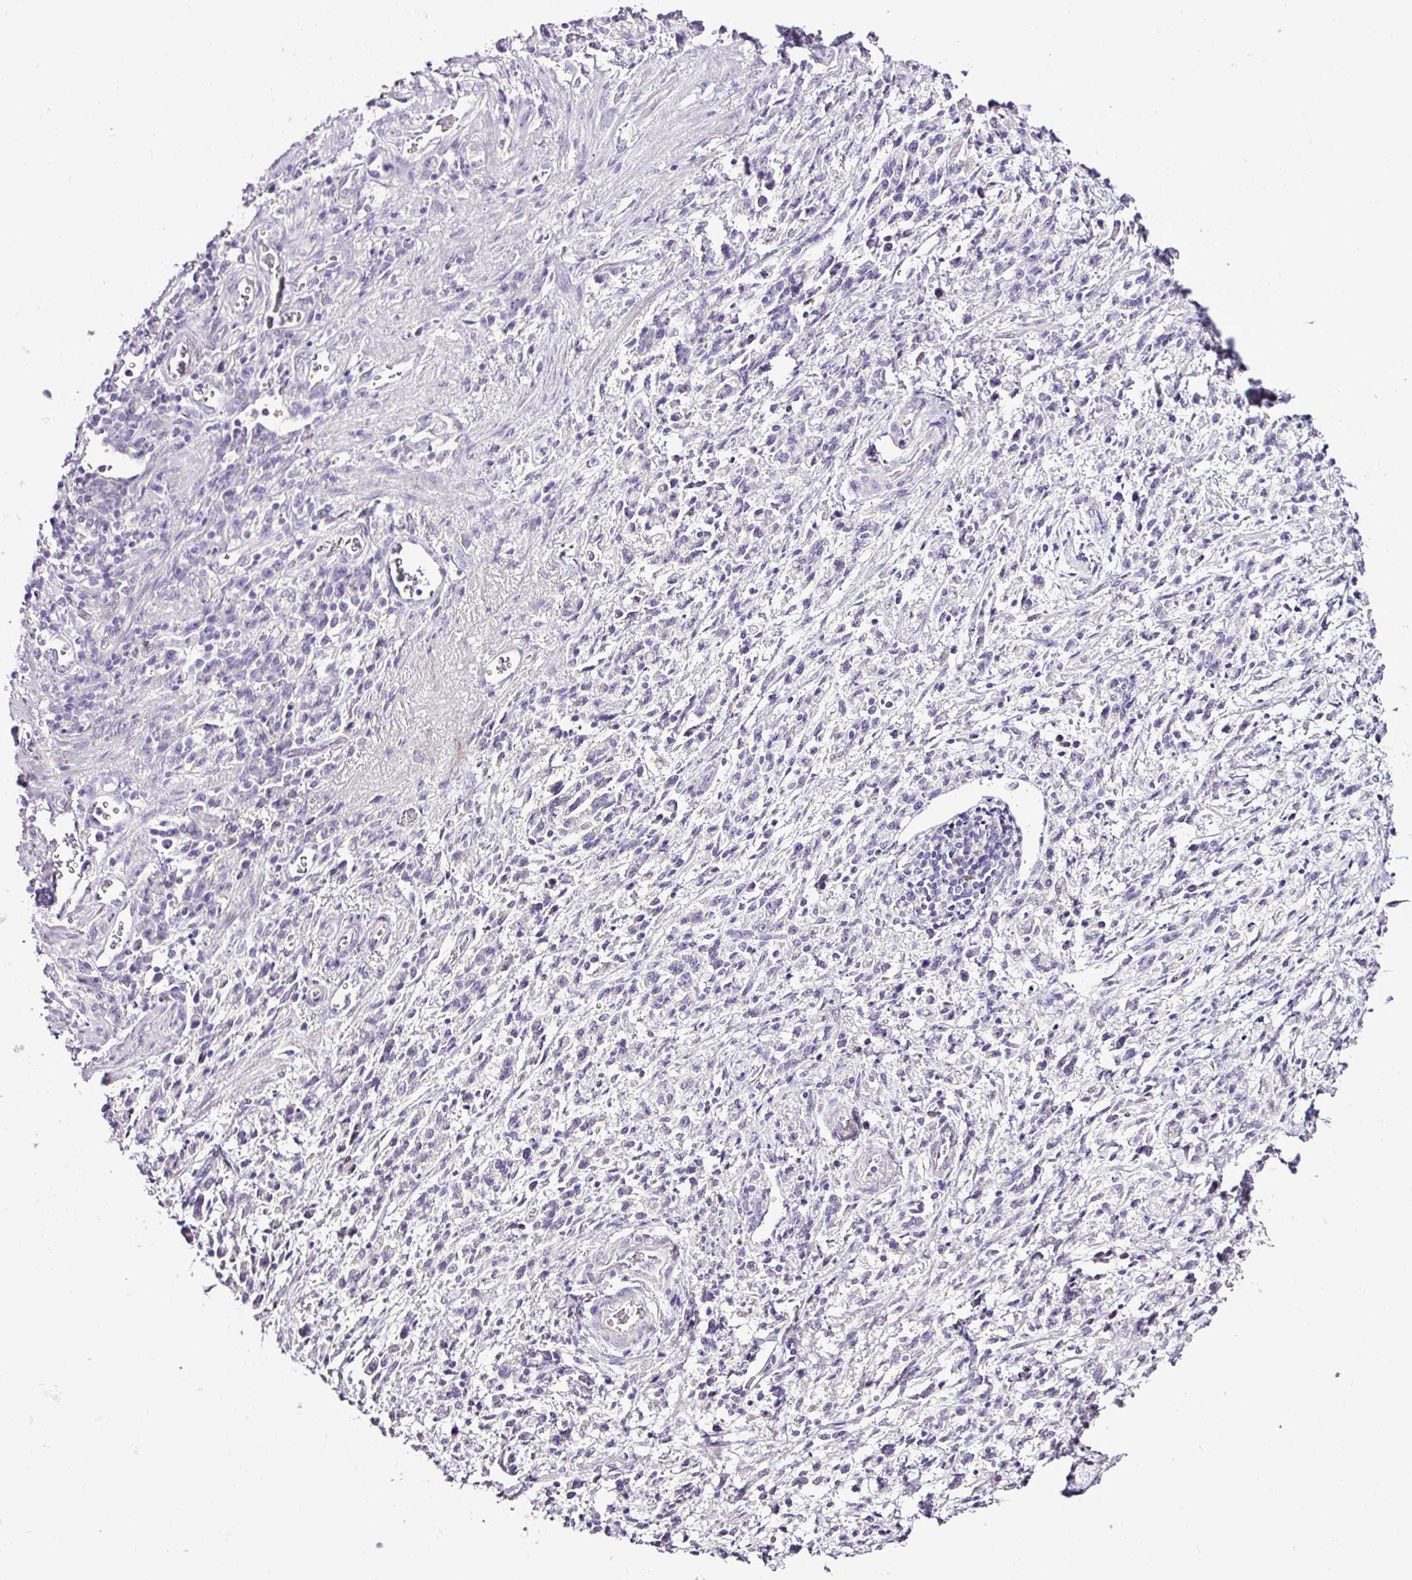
{"staining": {"intensity": "negative", "quantity": "none", "location": "none"}, "tissue": "stomach cancer", "cell_type": "Tumor cells", "image_type": "cancer", "snomed": [{"axis": "morphology", "description": "Adenocarcinoma, NOS"}, {"axis": "topography", "description": "Stomach"}], "caption": "The histopathology image shows no staining of tumor cells in stomach cancer. Nuclei are stained in blue.", "gene": "ESR1", "patient": {"sex": "male", "age": 77}}